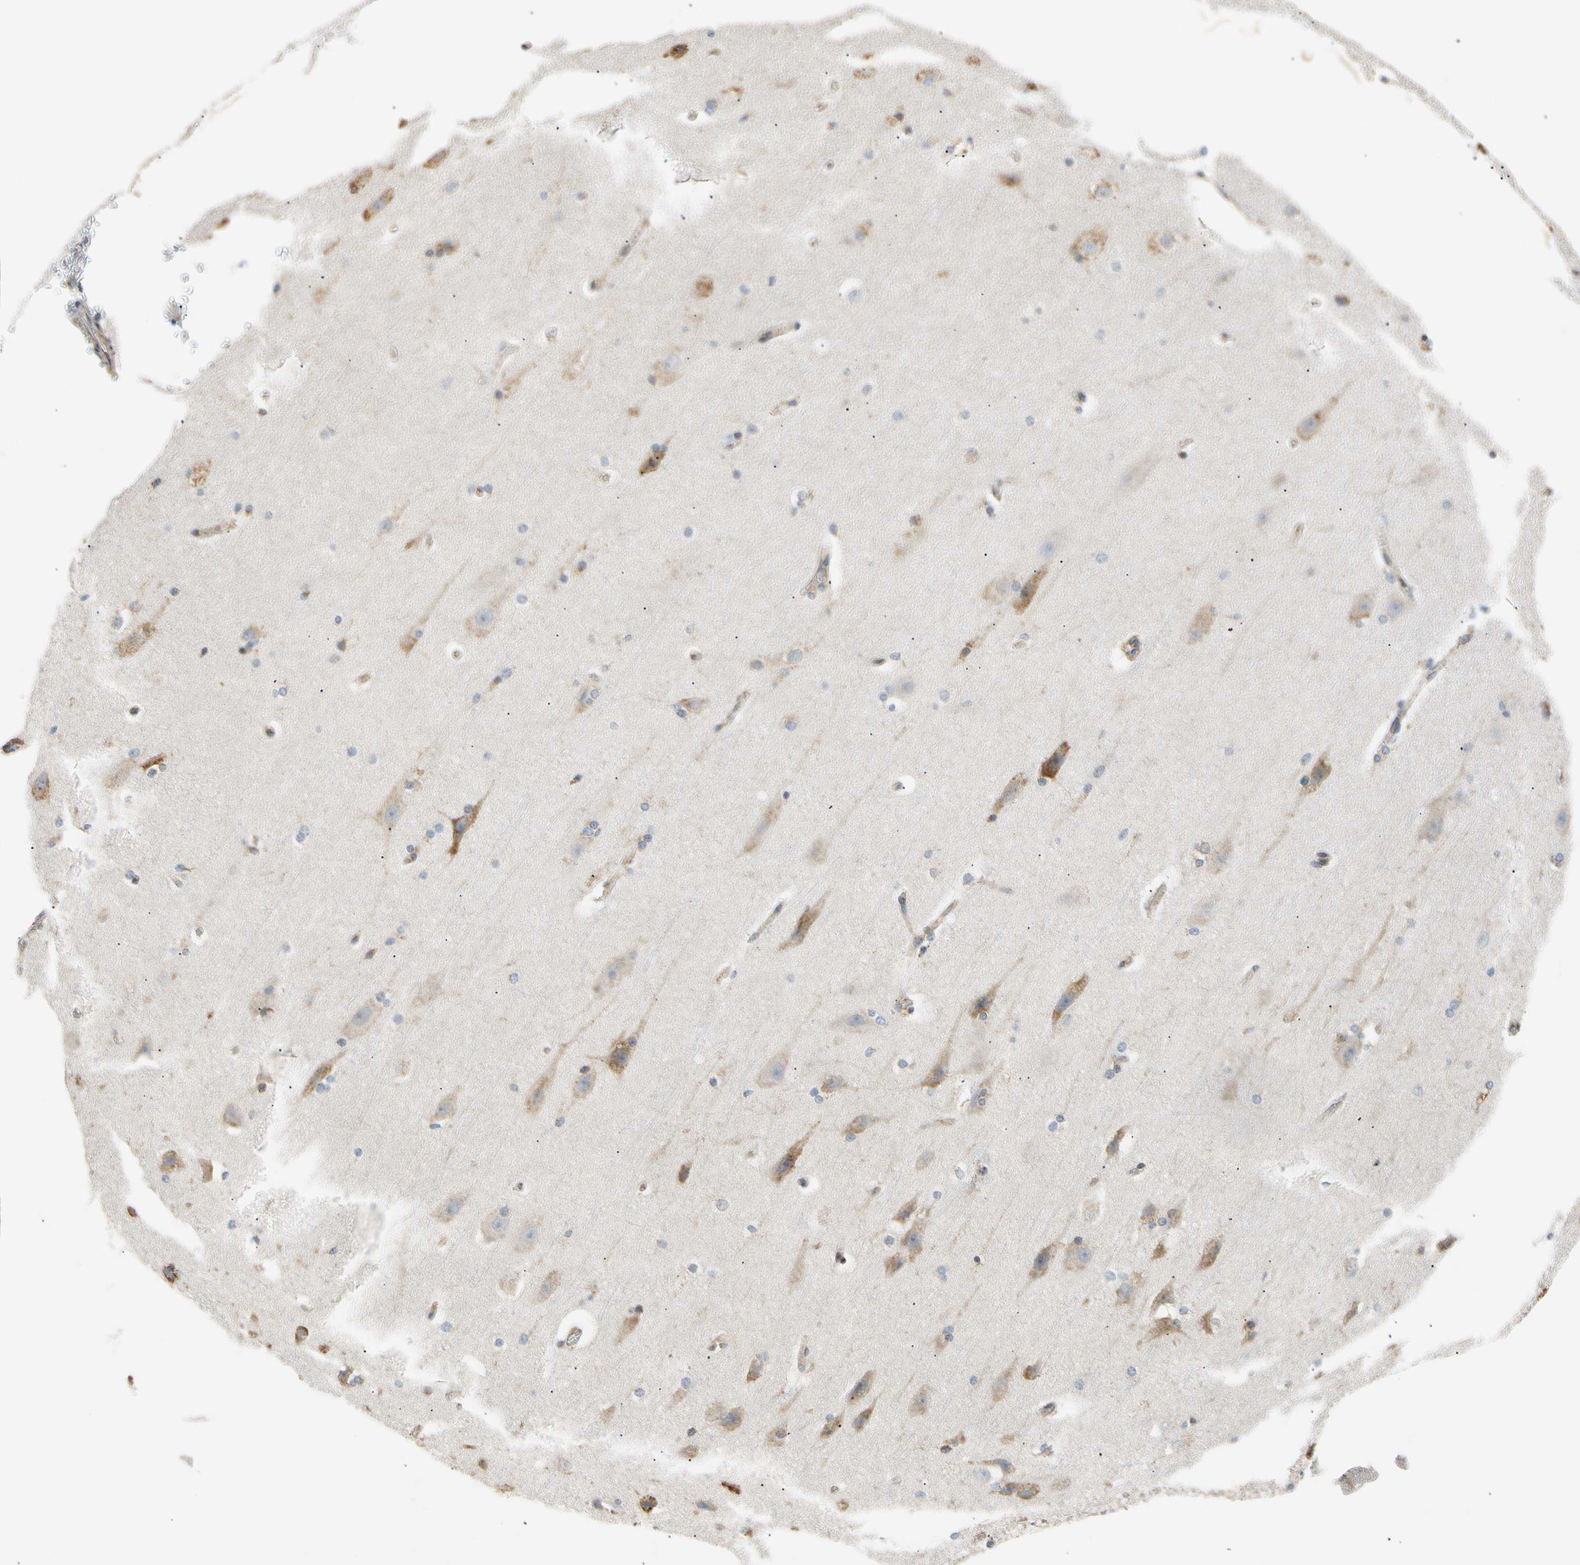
{"staining": {"intensity": "weak", "quantity": ">75%", "location": "cytoplasmic/membranous"}, "tissue": "cerebral cortex", "cell_type": "Endothelial cells", "image_type": "normal", "snomed": [{"axis": "morphology", "description": "Normal tissue, NOS"}, {"axis": "topography", "description": "Cerebral cortex"}, {"axis": "topography", "description": "Hippocampus"}], "caption": "Benign cerebral cortex demonstrates weak cytoplasmic/membranous staining in about >75% of endothelial cells The staining is performed using DAB (3,3'-diaminobenzidine) brown chromogen to label protein expression. The nuclei are counter-stained blue using hematoxylin..", "gene": "PLGRKT", "patient": {"sex": "female", "age": 19}}